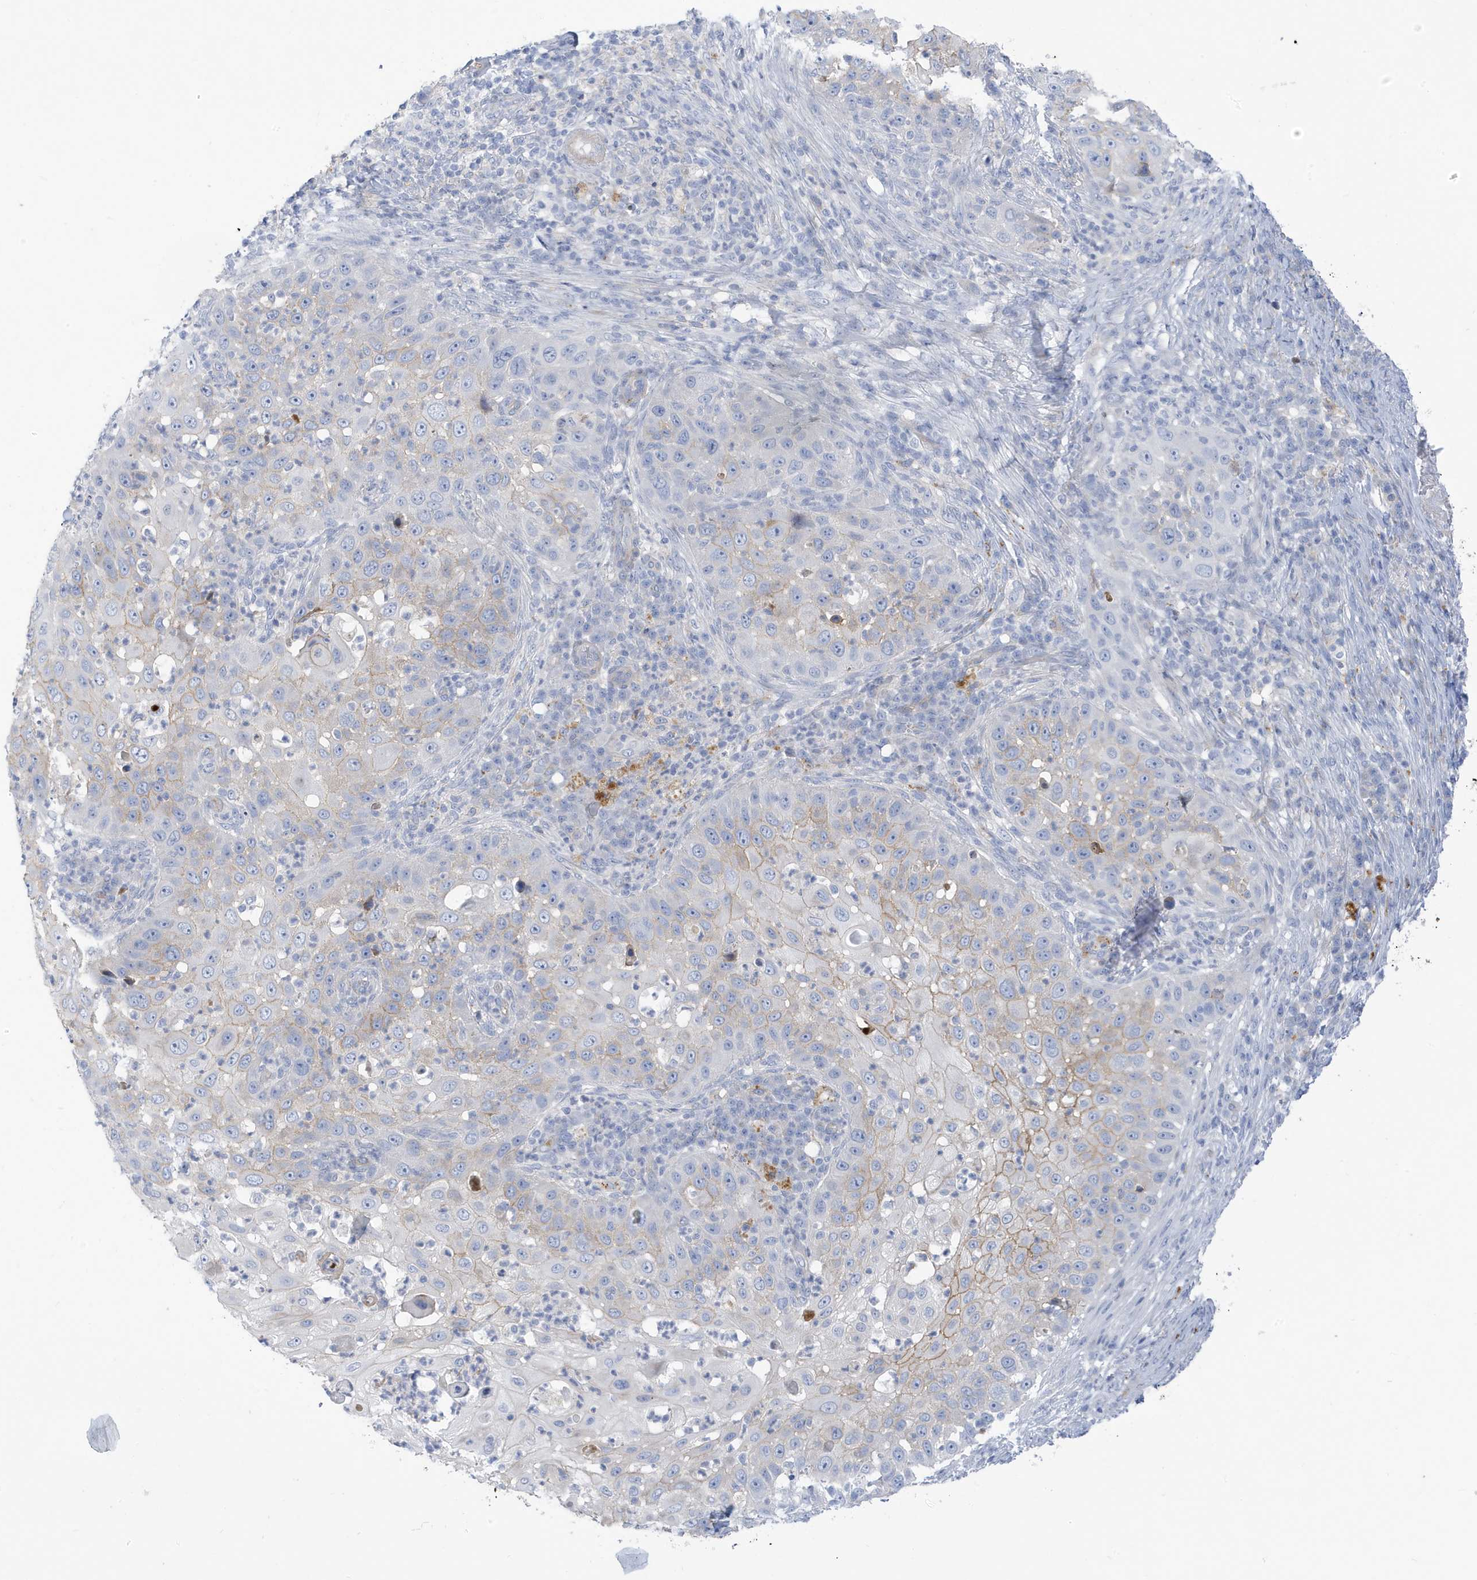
{"staining": {"intensity": "negative", "quantity": "none", "location": "none"}, "tissue": "skin cancer", "cell_type": "Tumor cells", "image_type": "cancer", "snomed": [{"axis": "morphology", "description": "Squamous cell carcinoma, NOS"}, {"axis": "topography", "description": "Skin"}], "caption": "Tumor cells show no significant protein staining in skin cancer (squamous cell carcinoma). (Immunohistochemistry, brightfield microscopy, high magnification).", "gene": "ATP13A5", "patient": {"sex": "female", "age": 44}}